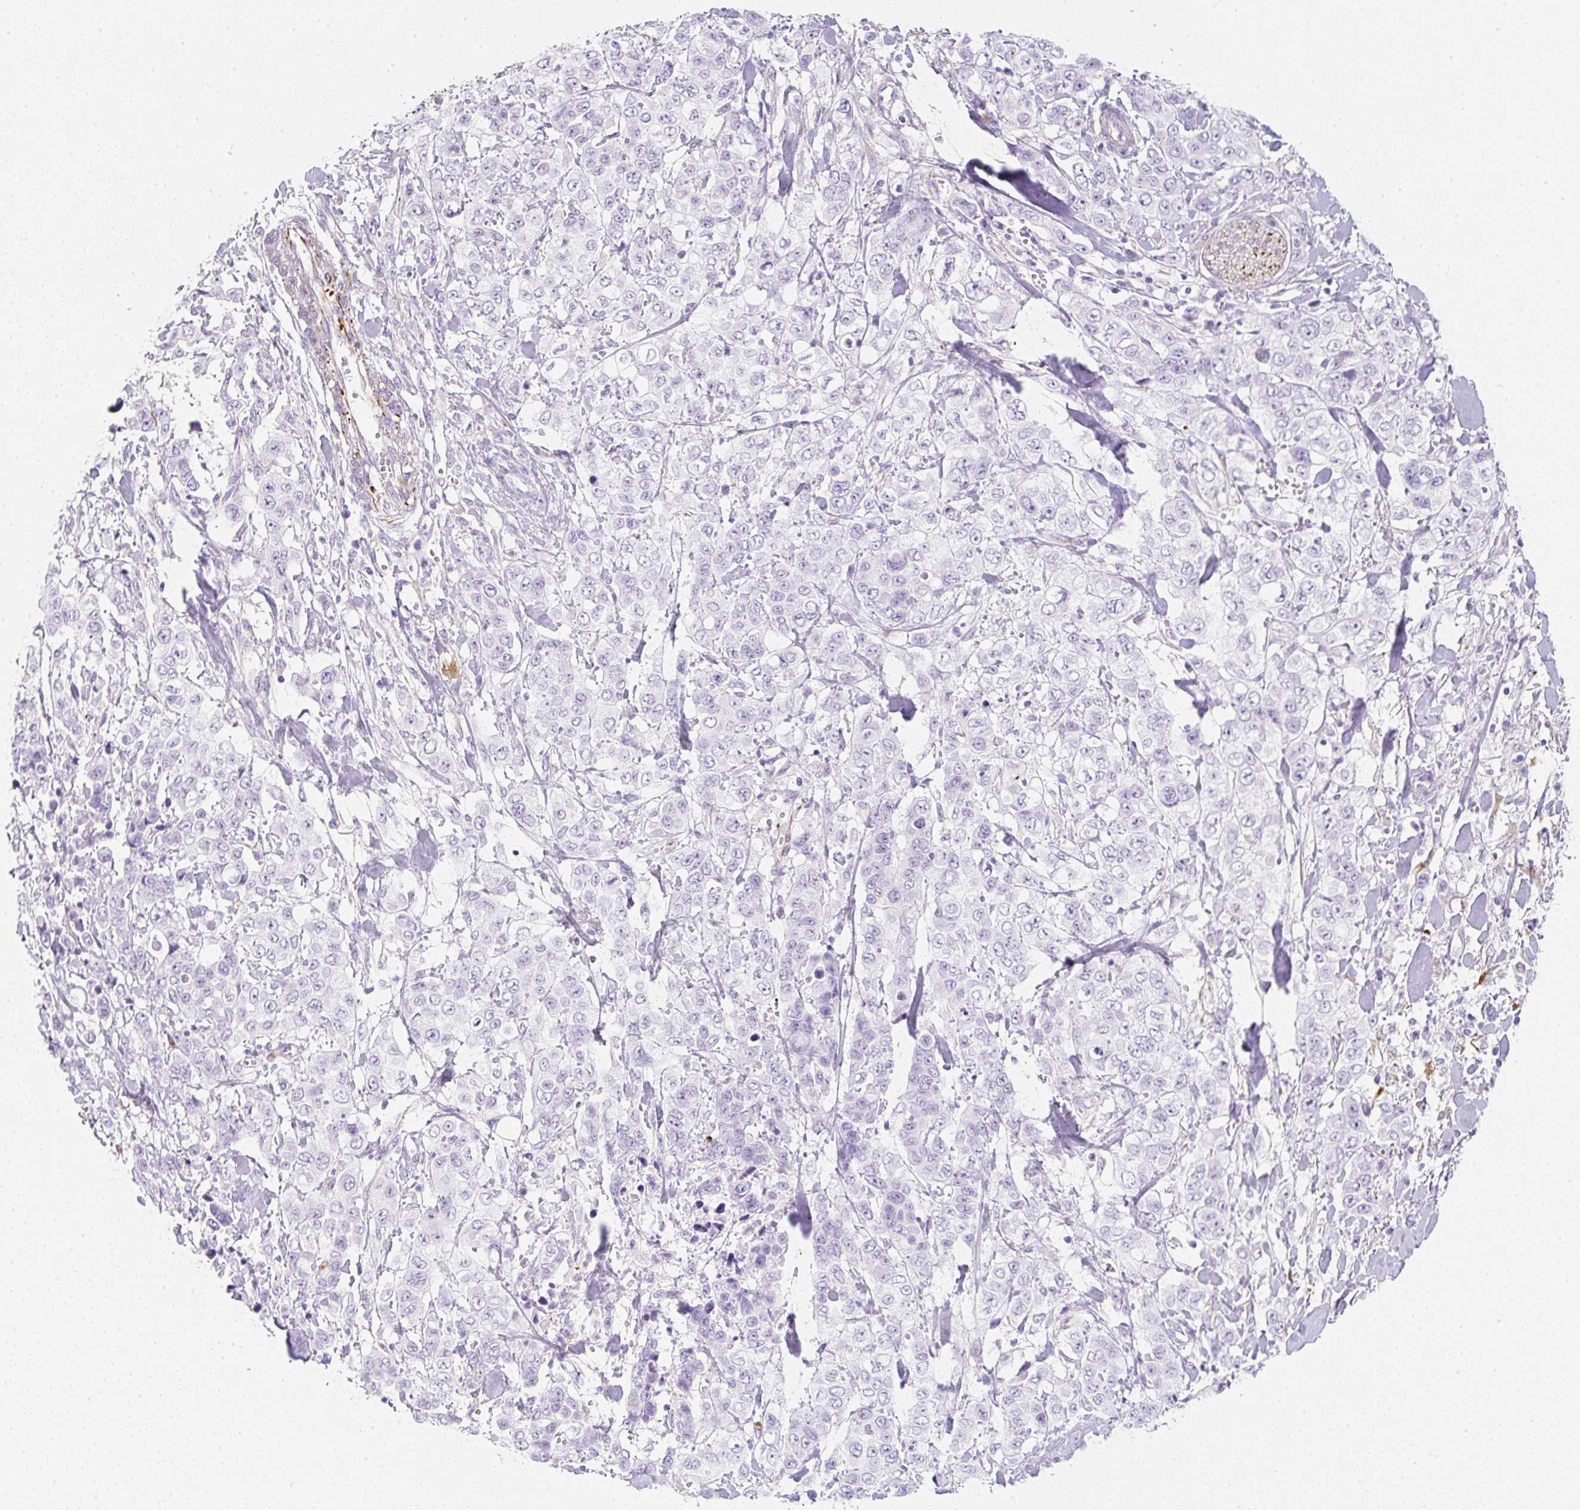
{"staining": {"intensity": "negative", "quantity": "none", "location": "none"}, "tissue": "stomach cancer", "cell_type": "Tumor cells", "image_type": "cancer", "snomed": [{"axis": "morphology", "description": "Adenocarcinoma, NOS"}, {"axis": "topography", "description": "Stomach, upper"}], "caption": "The photomicrograph demonstrates no significant expression in tumor cells of stomach cancer (adenocarcinoma).", "gene": "ZNF689", "patient": {"sex": "male", "age": 62}}